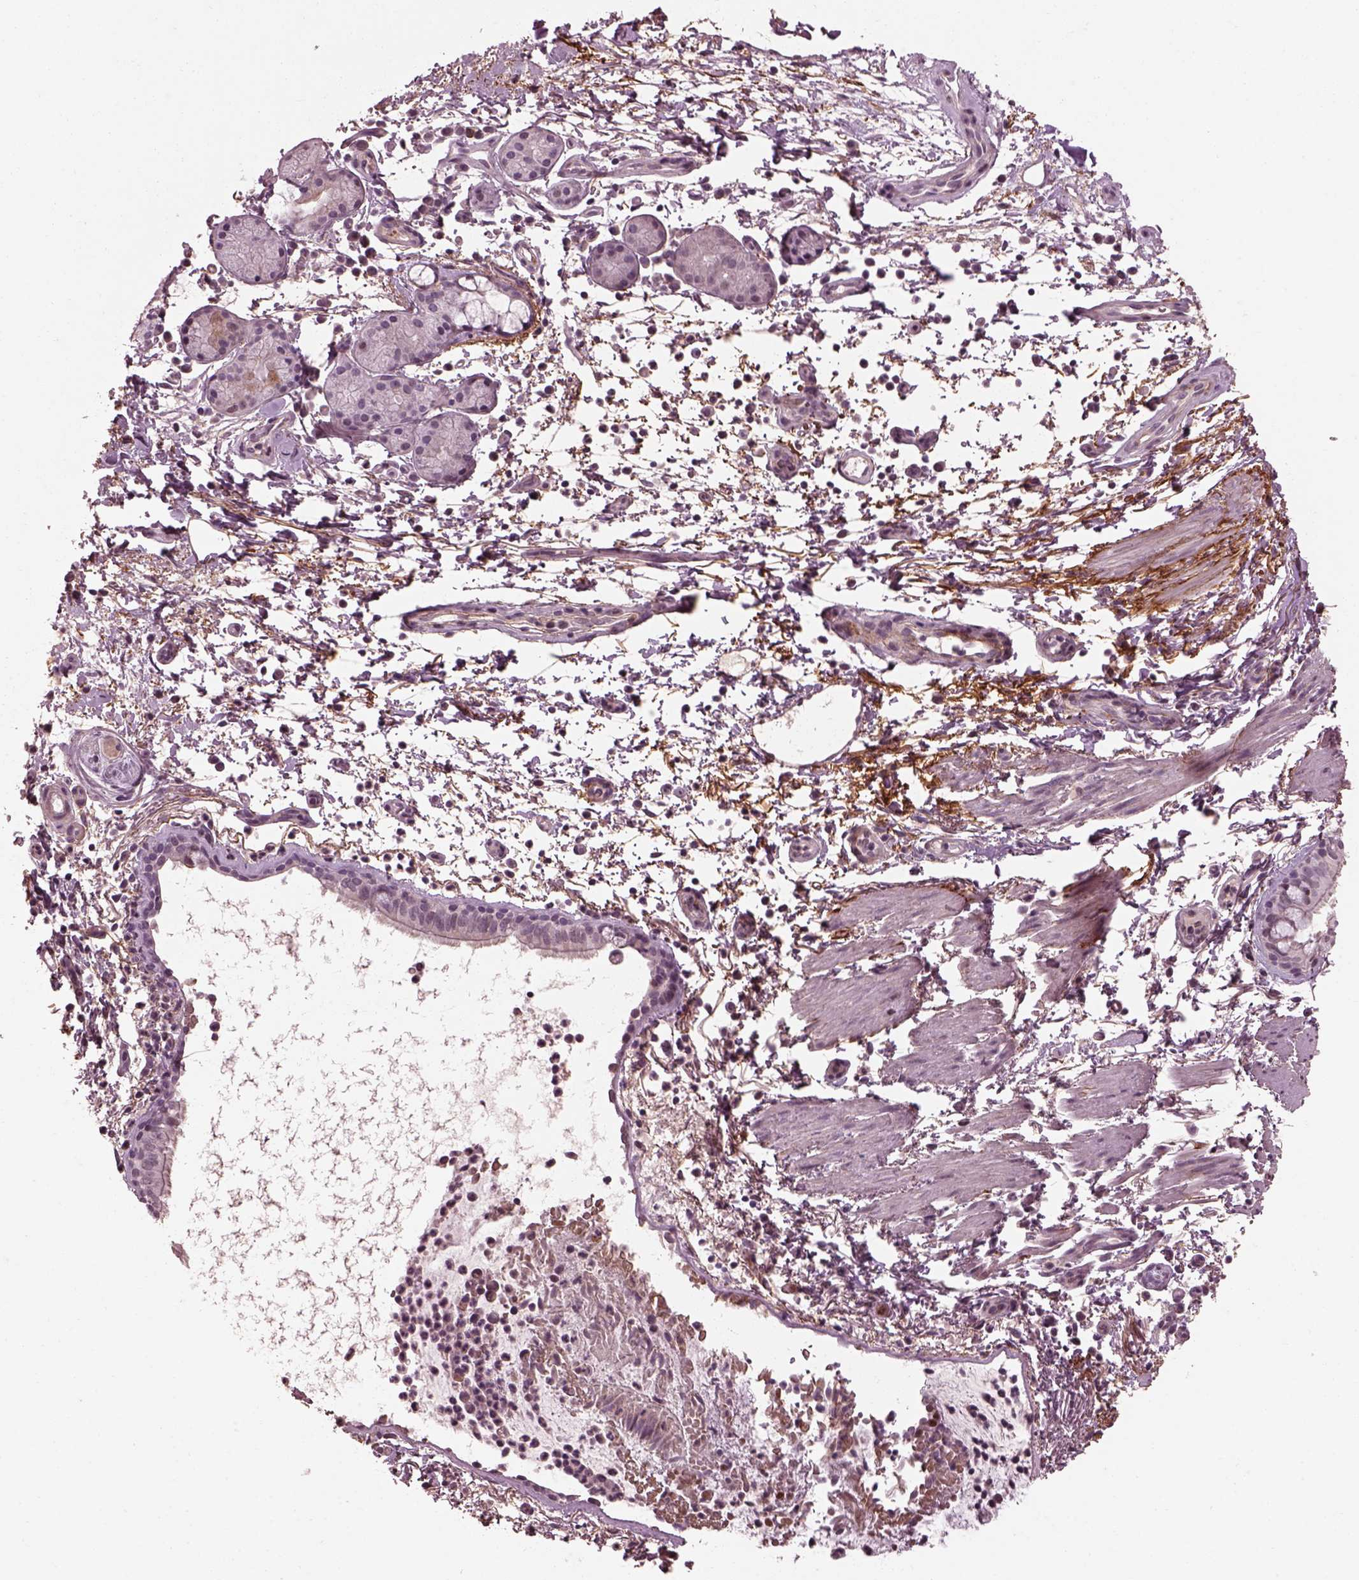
{"staining": {"intensity": "negative", "quantity": "none", "location": "none"}, "tissue": "bronchus", "cell_type": "Respiratory epithelial cells", "image_type": "normal", "snomed": [{"axis": "morphology", "description": "Normal tissue, NOS"}, {"axis": "topography", "description": "Bronchus"}], "caption": "This is an IHC image of normal human bronchus. There is no staining in respiratory epithelial cells.", "gene": "EFEMP1", "patient": {"sex": "female", "age": 64}}